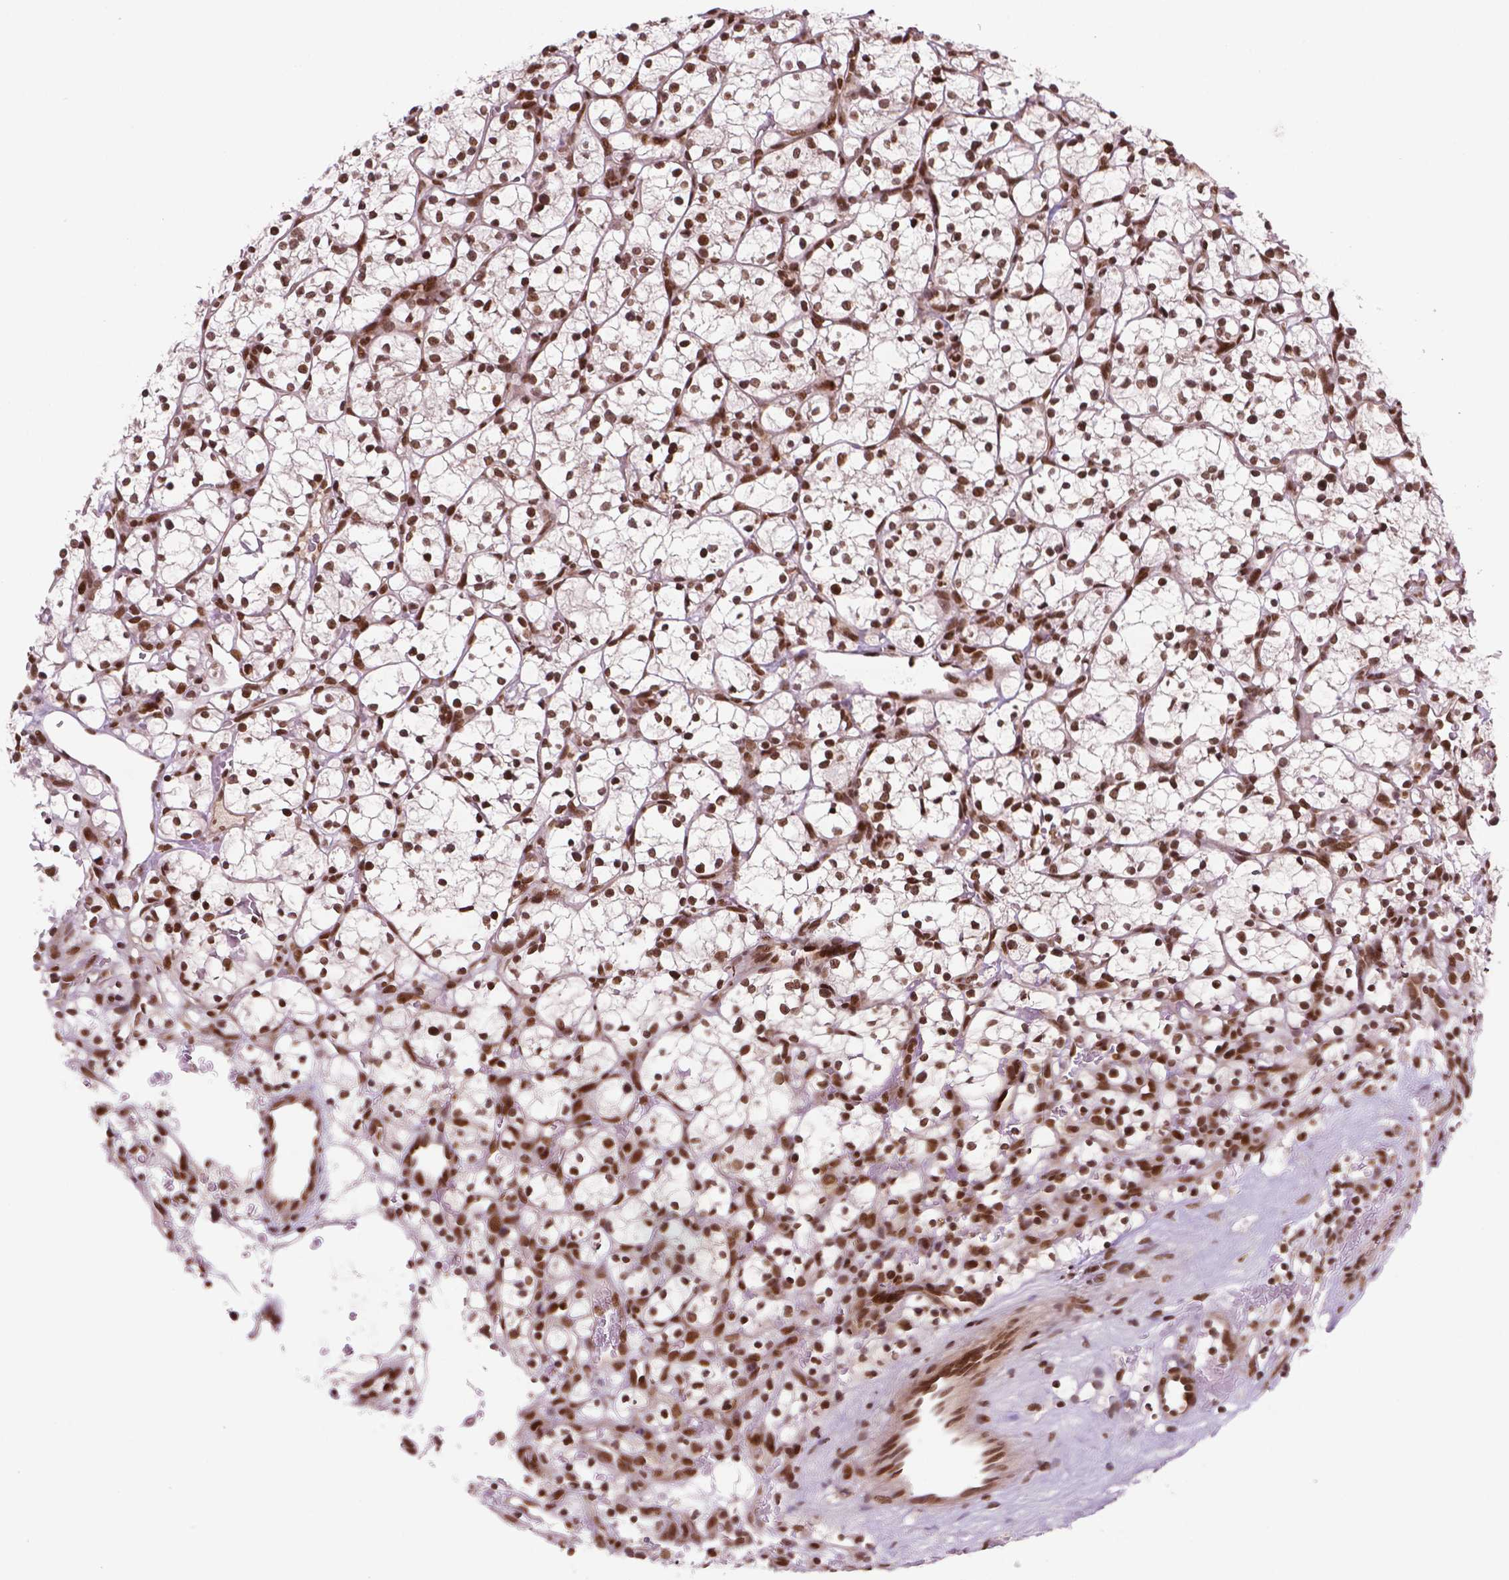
{"staining": {"intensity": "strong", "quantity": ">75%", "location": "nuclear"}, "tissue": "renal cancer", "cell_type": "Tumor cells", "image_type": "cancer", "snomed": [{"axis": "morphology", "description": "Adenocarcinoma, NOS"}, {"axis": "topography", "description": "Kidney"}], "caption": "Protein expression analysis of renal adenocarcinoma demonstrates strong nuclear expression in approximately >75% of tumor cells.", "gene": "SIRT6", "patient": {"sex": "female", "age": 64}}